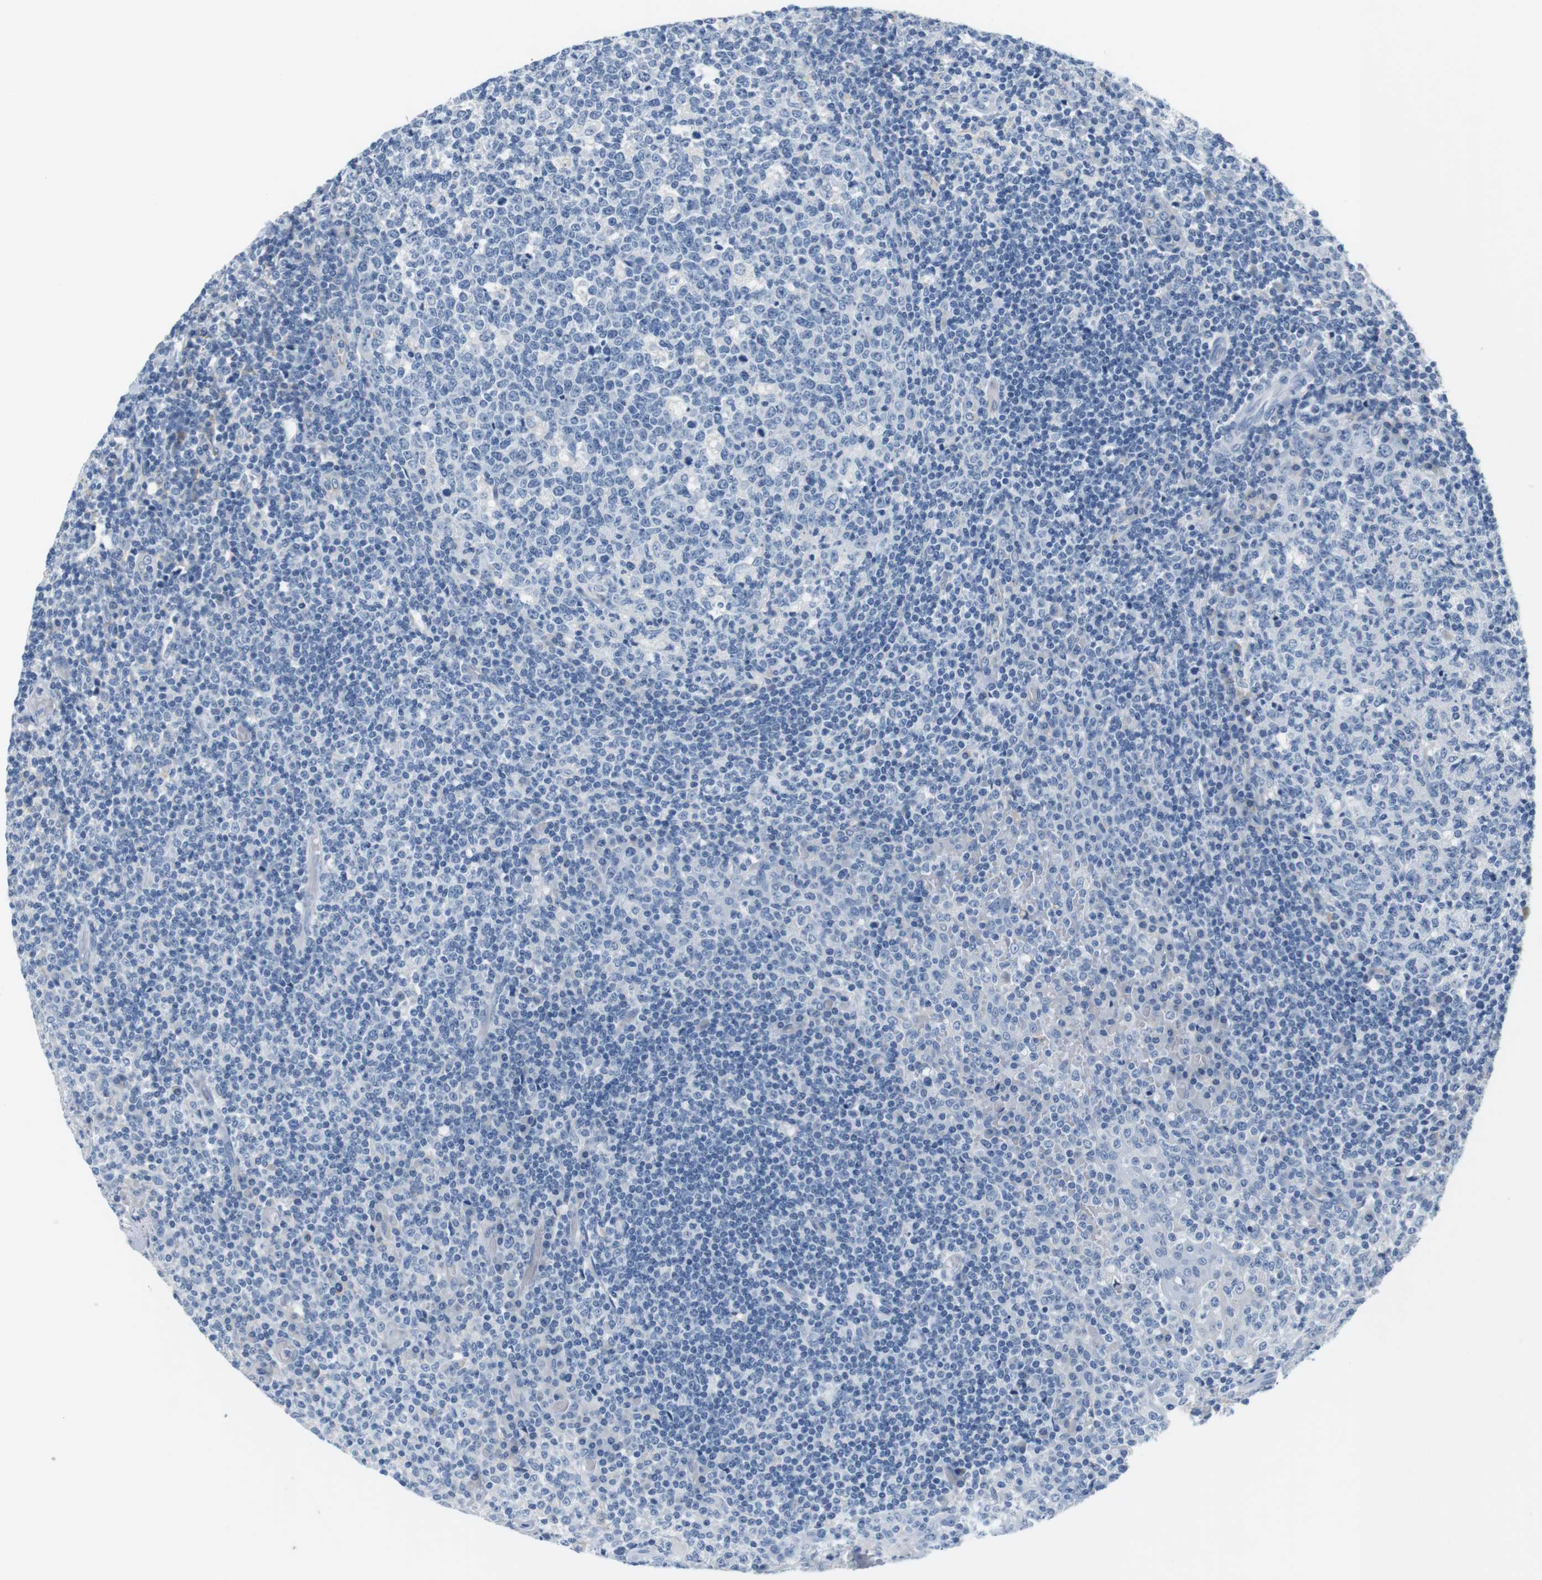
{"staining": {"intensity": "negative", "quantity": "none", "location": "none"}, "tissue": "tonsil", "cell_type": "Germinal center cells", "image_type": "normal", "snomed": [{"axis": "morphology", "description": "Normal tissue, NOS"}, {"axis": "topography", "description": "Tonsil"}], "caption": "This micrograph is of unremarkable tonsil stained with IHC to label a protein in brown with the nuclei are counter-stained blue. There is no expression in germinal center cells.", "gene": "FCGRT", "patient": {"sex": "female", "age": 19}}